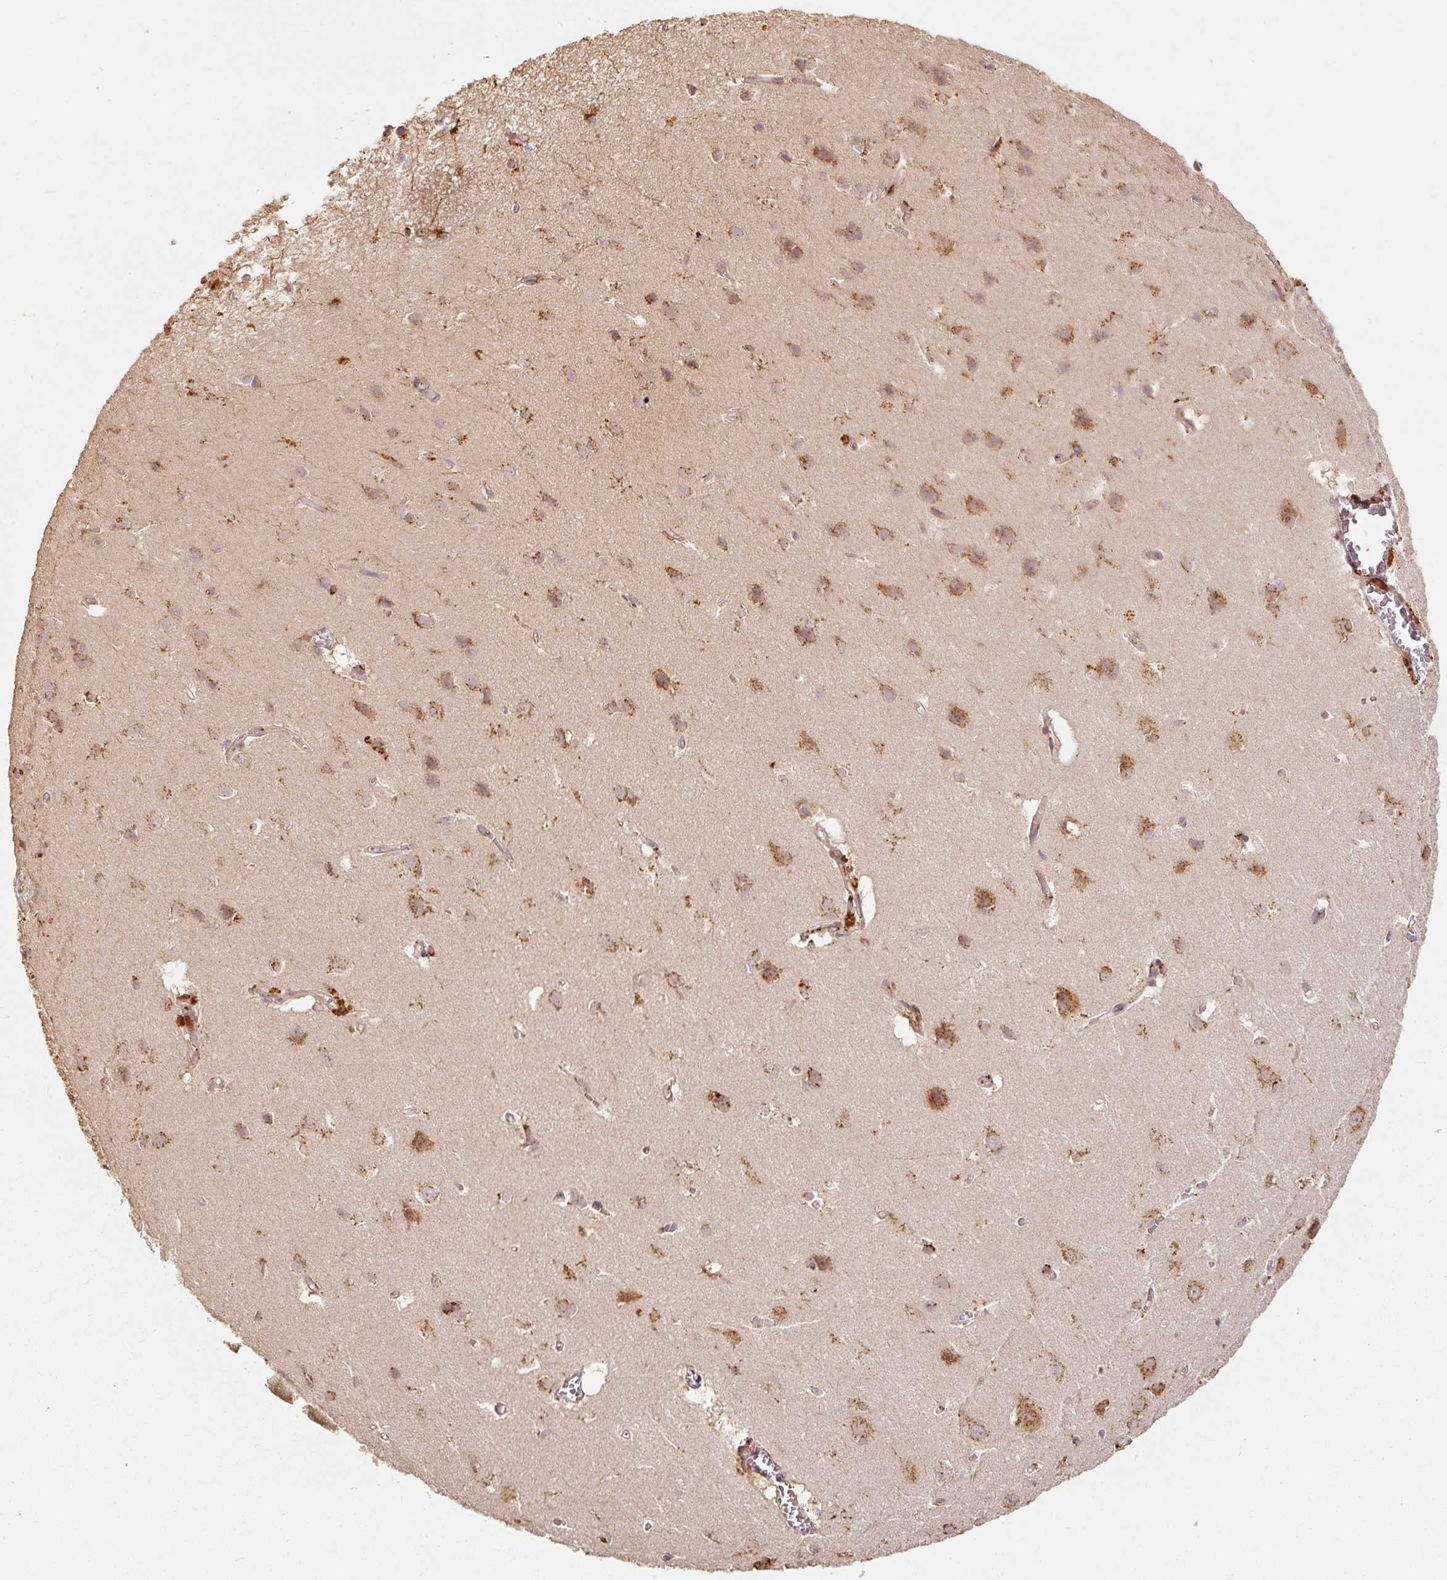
{"staining": {"intensity": "weak", "quantity": ">75%", "location": "cytoplasmic/membranous"}, "tissue": "cerebral cortex", "cell_type": "Endothelial cells", "image_type": "normal", "snomed": [{"axis": "morphology", "description": "Normal tissue, NOS"}, {"axis": "topography", "description": "Cerebral cortex"}], "caption": "Immunohistochemical staining of benign cerebral cortex reveals low levels of weak cytoplasmic/membranous expression in approximately >75% of endothelial cells. (DAB (3,3'-diaminobenzidine) IHC, brown staining for protein, blue staining for nuclei).", "gene": "FUT8", "patient": {"sex": "male", "age": 37}}